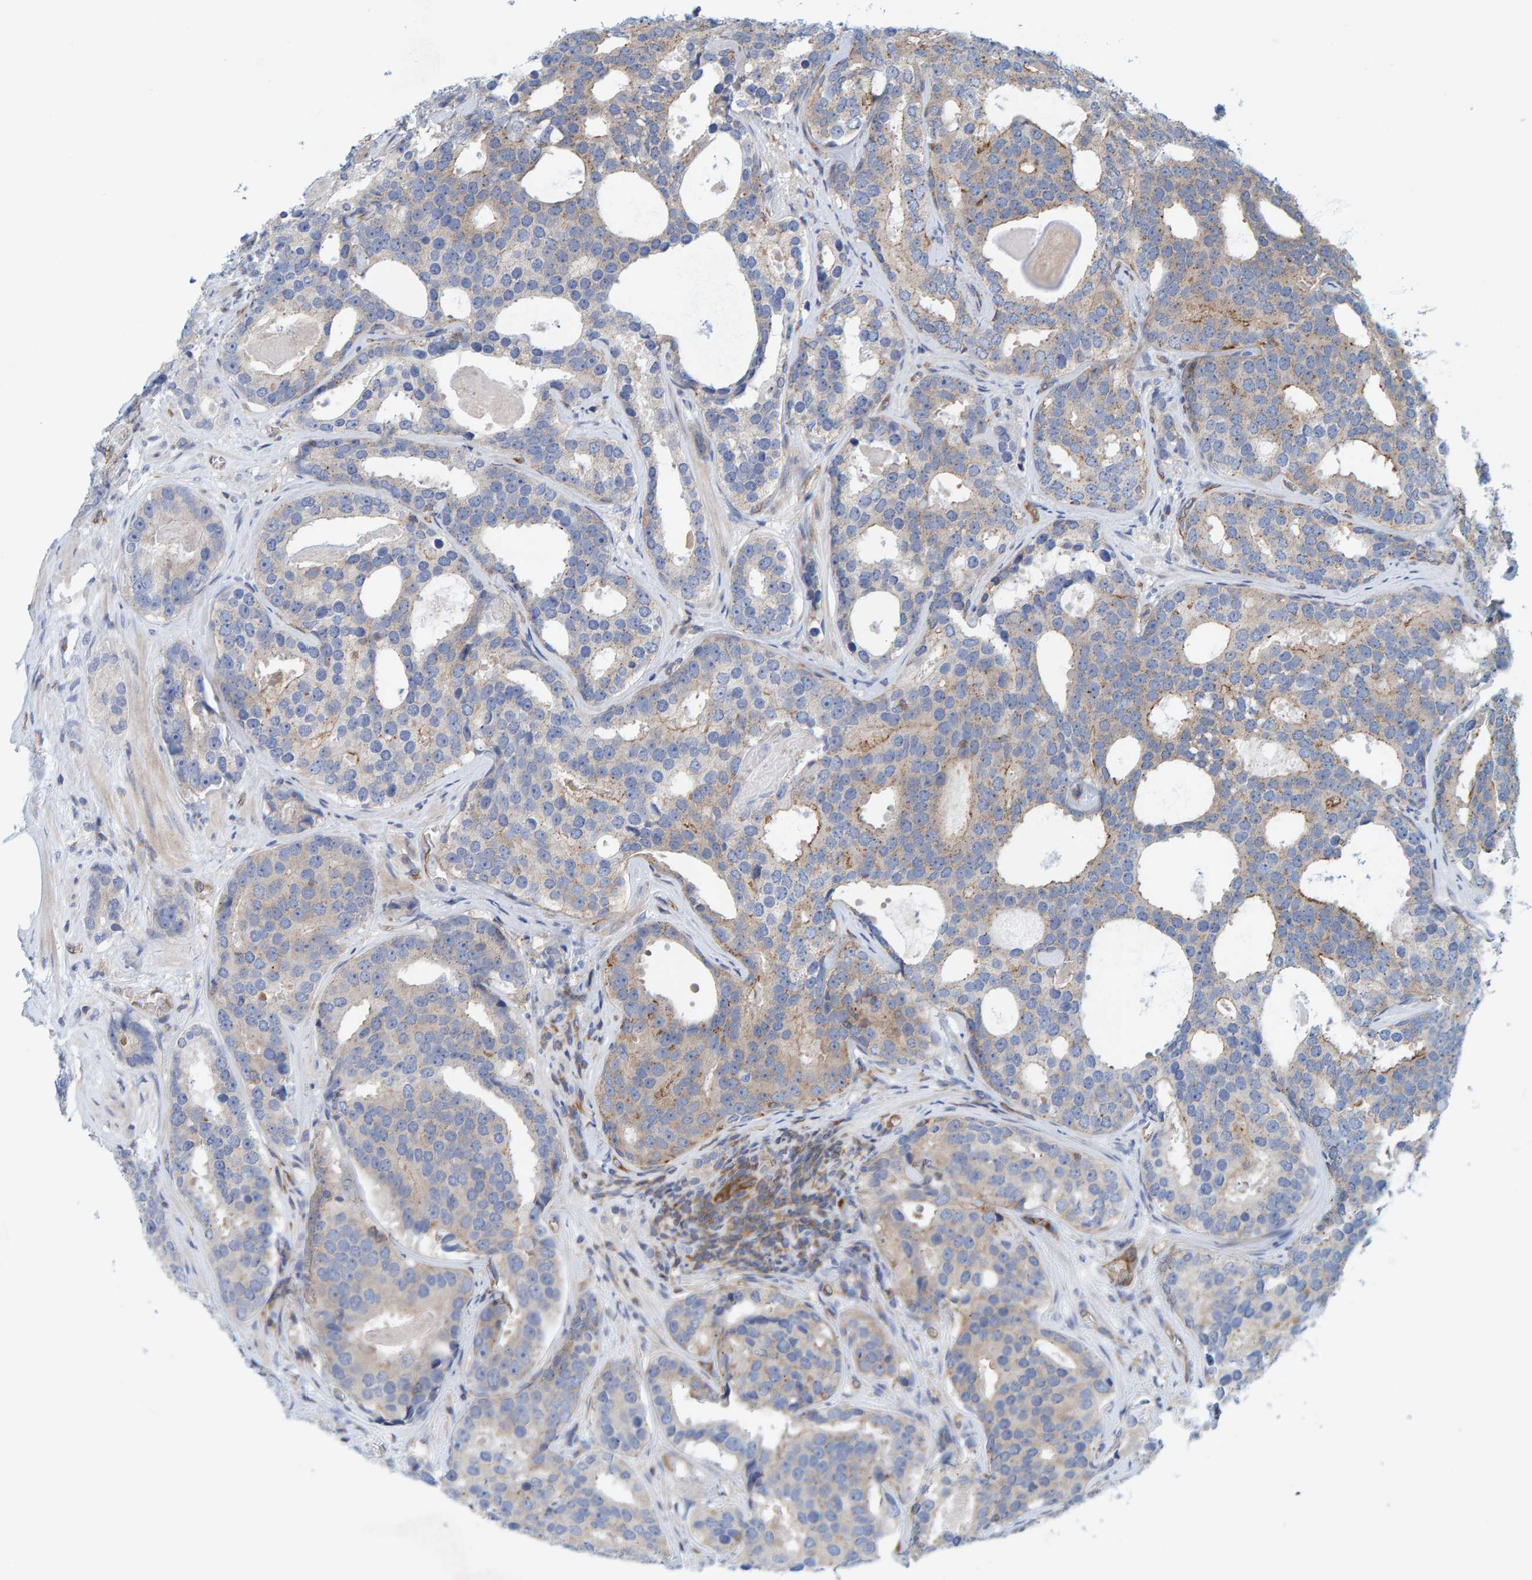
{"staining": {"intensity": "weak", "quantity": "25%-75%", "location": "cytoplasmic/membranous"}, "tissue": "prostate cancer", "cell_type": "Tumor cells", "image_type": "cancer", "snomed": [{"axis": "morphology", "description": "Adenocarcinoma, High grade"}, {"axis": "topography", "description": "Prostate"}], "caption": "Tumor cells exhibit low levels of weak cytoplasmic/membranous expression in about 25%-75% of cells in prostate cancer (adenocarcinoma (high-grade)).", "gene": "PRKD2", "patient": {"sex": "male", "age": 60}}